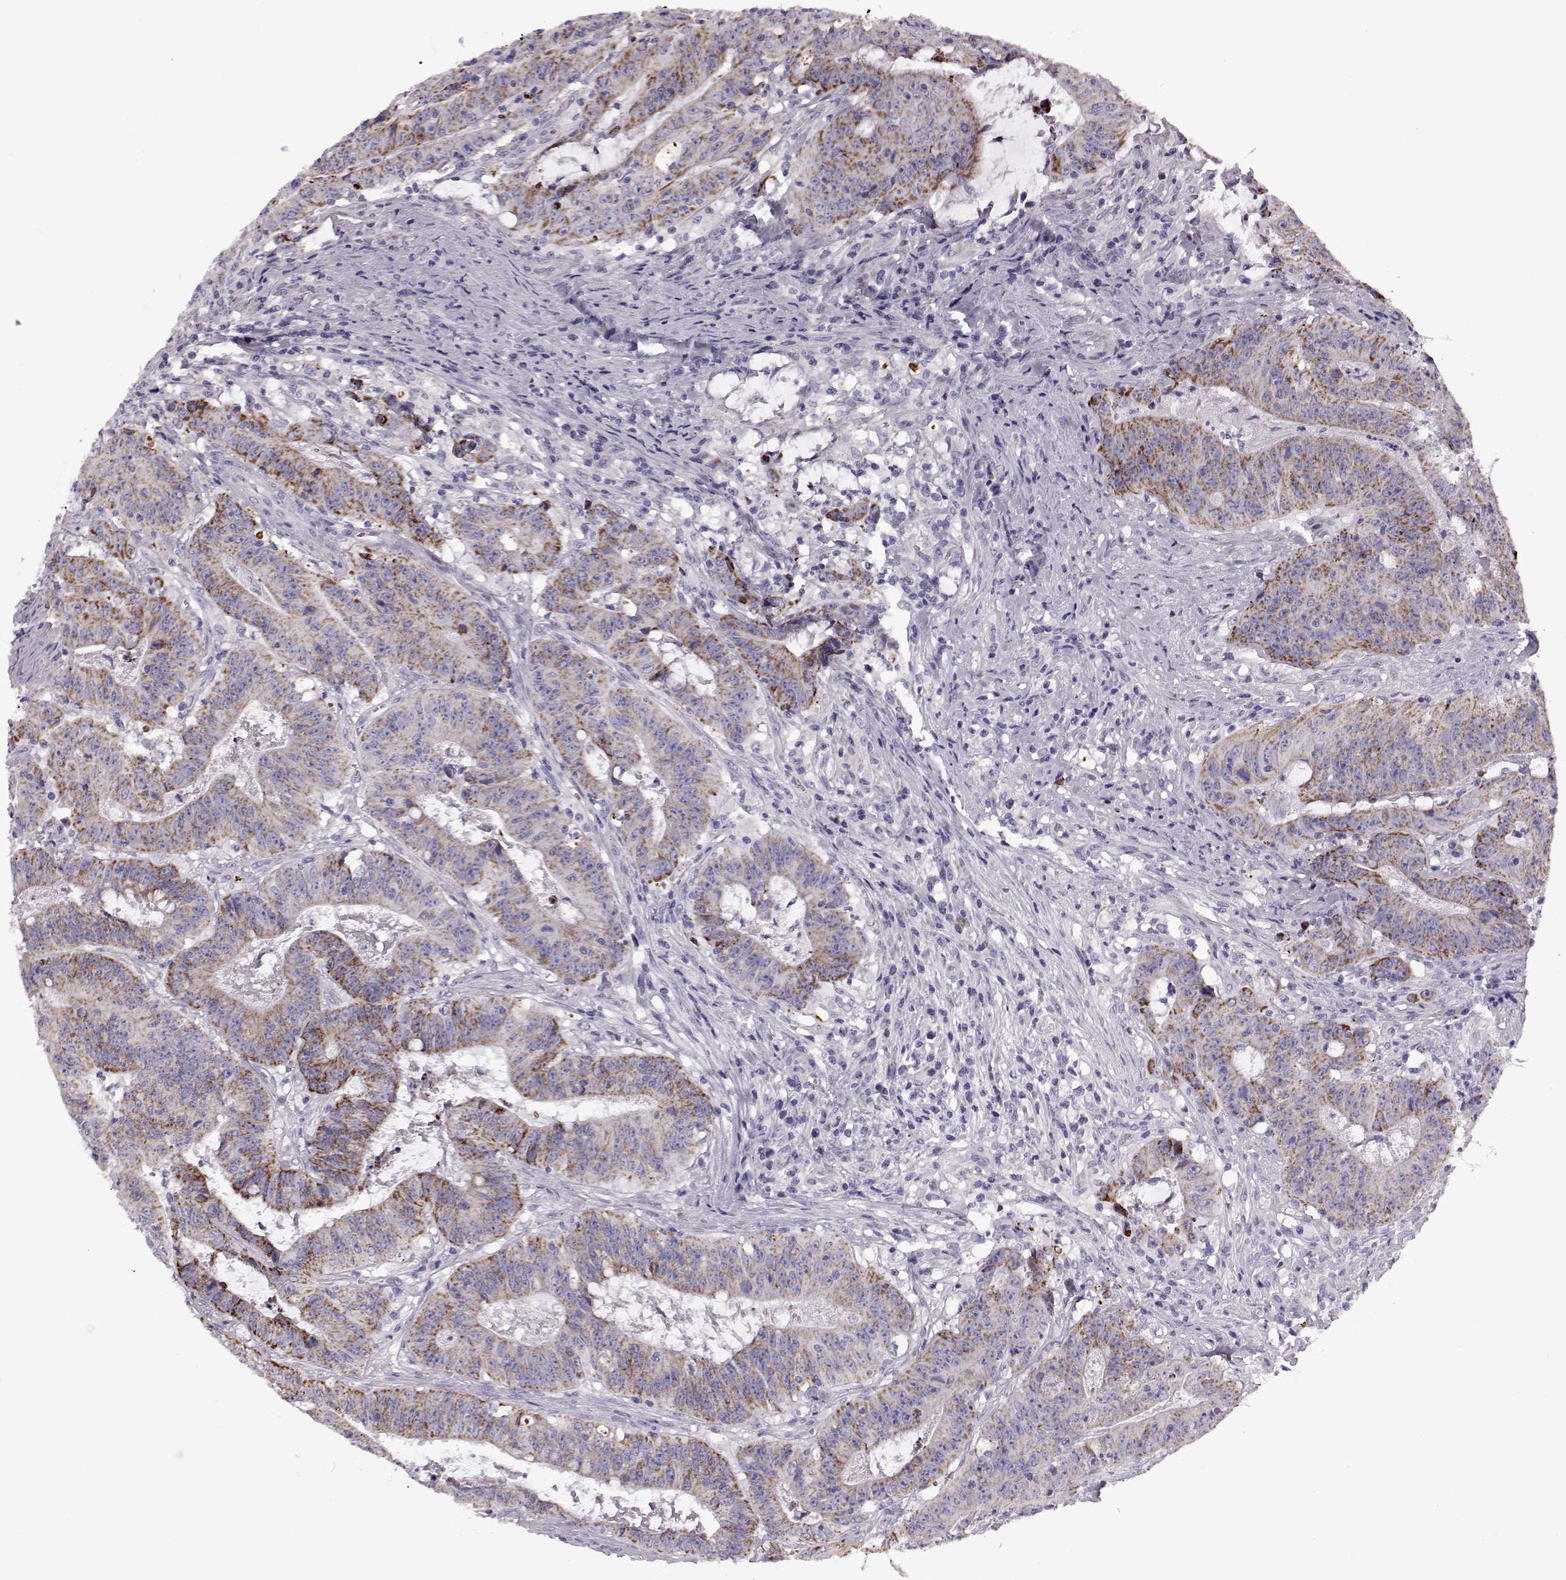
{"staining": {"intensity": "strong", "quantity": ">75%", "location": "cytoplasmic/membranous"}, "tissue": "colorectal cancer", "cell_type": "Tumor cells", "image_type": "cancer", "snomed": [{"axis": "morphology", "description": "Adenocarcinoma, NOS"}, {"axis": "topography", "description": "Colon"}], "caption": "An image showing strong cytoplasmic/membranous positivity in approximately >75% of tumor cells in colorectal cancer (adenocarcinoma), as visualized by brown immunohistochemical staining.", "gene": "RIMS2", "patient": {"sex": "male", "age": 33}}